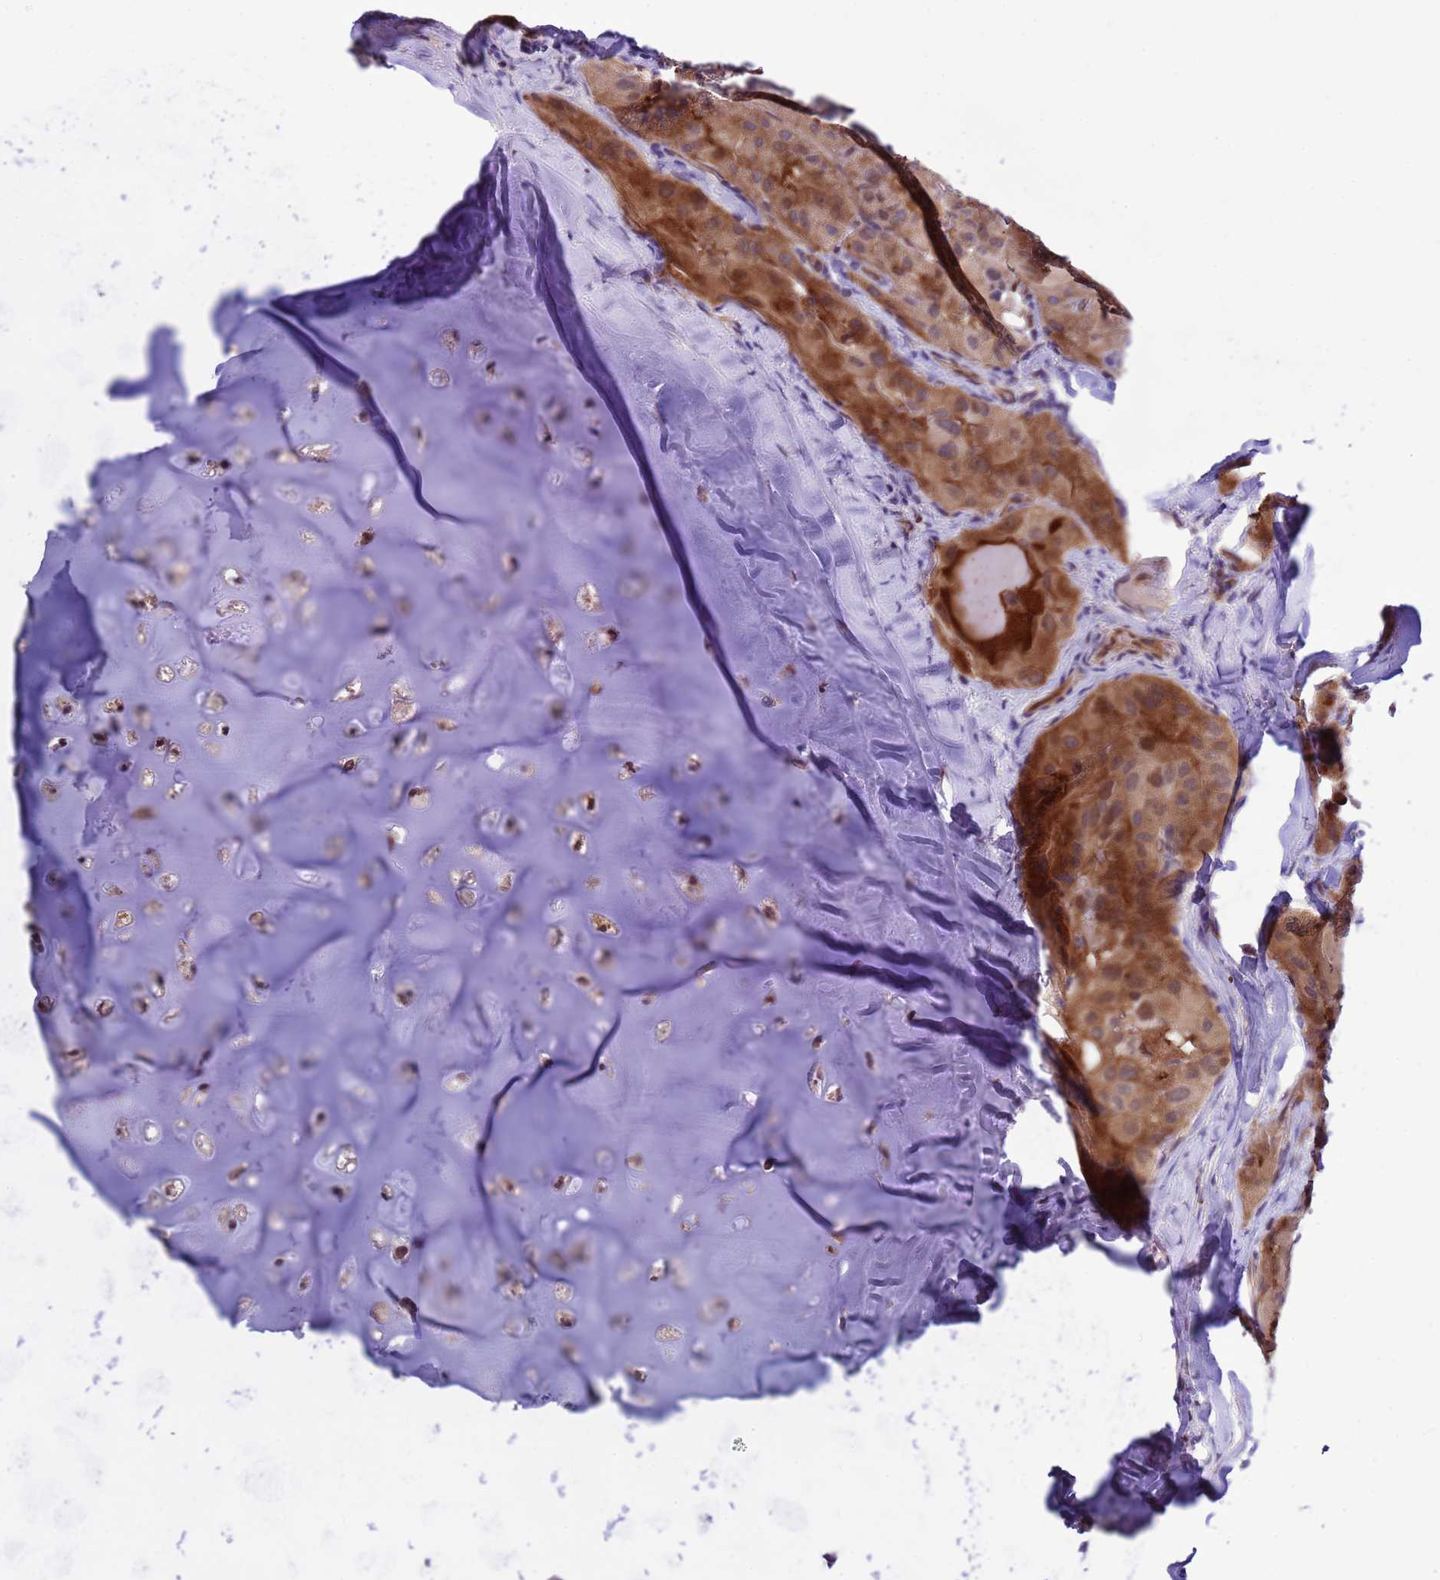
{"staining": {"intensity": "moderate", "quantity": ">75%", "location": "cytoplasmic/membranous"}, "tissue": "thyroid cancer", "cell_type": "Tumor cells", "image_type": "cancer", "snomed": [{"axis": "morphology", "description": "Normal tissue, NOS"}, {"axis": "morphology", "description": "Papillary adenocarcinoma, NOS"}, {"axis": "topography", "description": "Thyroid gland"}], "caption": "A micrograph of human thyroid cancer (papillary adenocarcinoma) stained for a protein reveals moderate cytoplasmic/membranous brown staining in tumor cells.", "gene": "RASD1", "patient": {"sex": "female", "age": 59}}